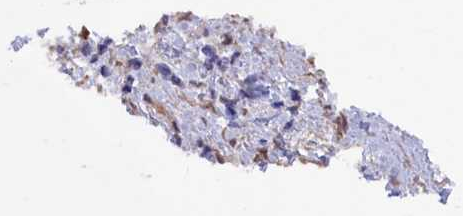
{"staining": {"intensity": "negative", "quantity": "none", "location": "none"}, "tissue": "liver cancer", "cell_type": "Tumor cells", "image_type": "cancer", "snomed": [{"axis": "morphology", "description": "Cholangiocarcinoma"}, {"axis": "topography", "description": "Liver"}], "caption": "Immunohistochemical staining of liver cancer (cholangiocarcinoma) shows no significant expression in tumor cells.", "gene": "LHFPL4", "patient": {"sex": "female", "age": 54}}